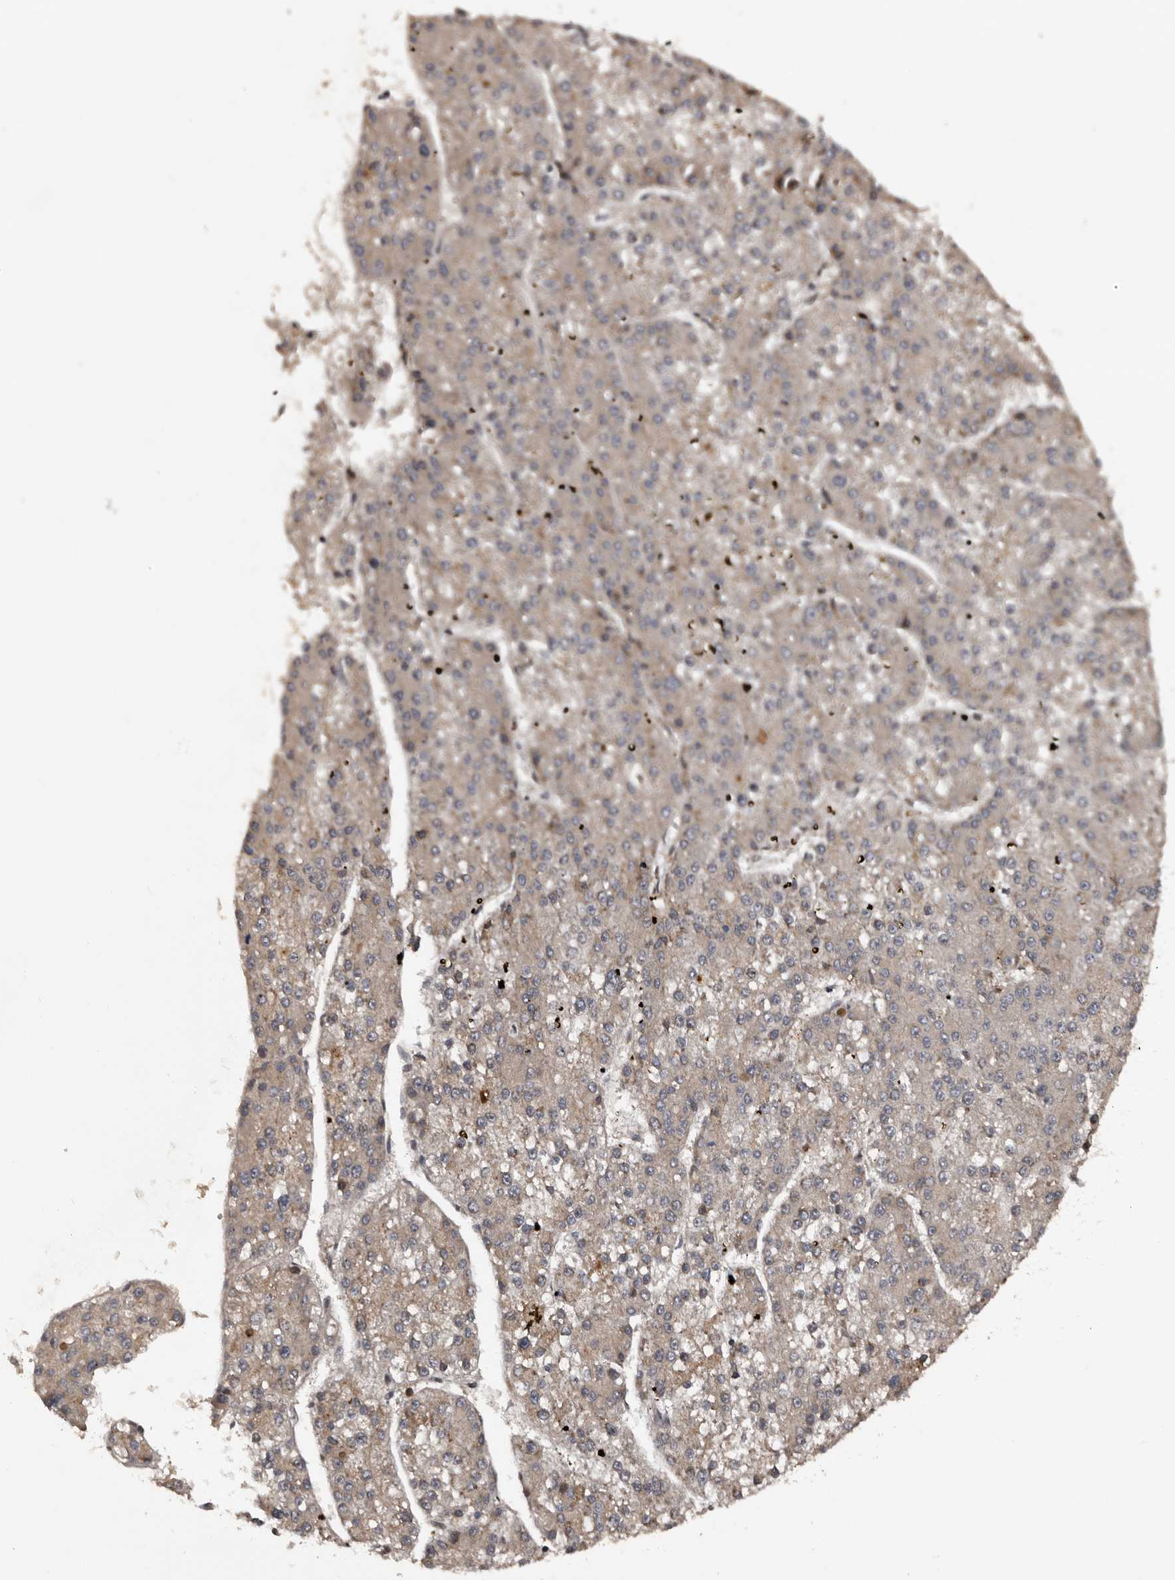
{"staining": {"intensity": "weak", "quantity": "25%-75%", "location": "cytoplasmic/membranous"}, "tissue": "liver cancer", "cell_type": "Tumor cells", "image_type": "cancer", "snomed": [{"axis": "morphology", "description": "Carcinoma, Hepatocellular, NOS"}, {"axis": "topography", "description": "Liver"}], "caption": "A high-resolution micrograph shows immunohistochemistry staining of liver cancer (hepatocellular carcinoma), which displays weak cytoplasmic/membranous positivity in about 25%-75% of tumor cells. The protein of interest is stained brown, and the nuclei are stained in blue (DAB IHC with brightfield microscopy, high magnification).", "gene": "SERTAD4", "patient": {"sex": "female", "age": 73}}